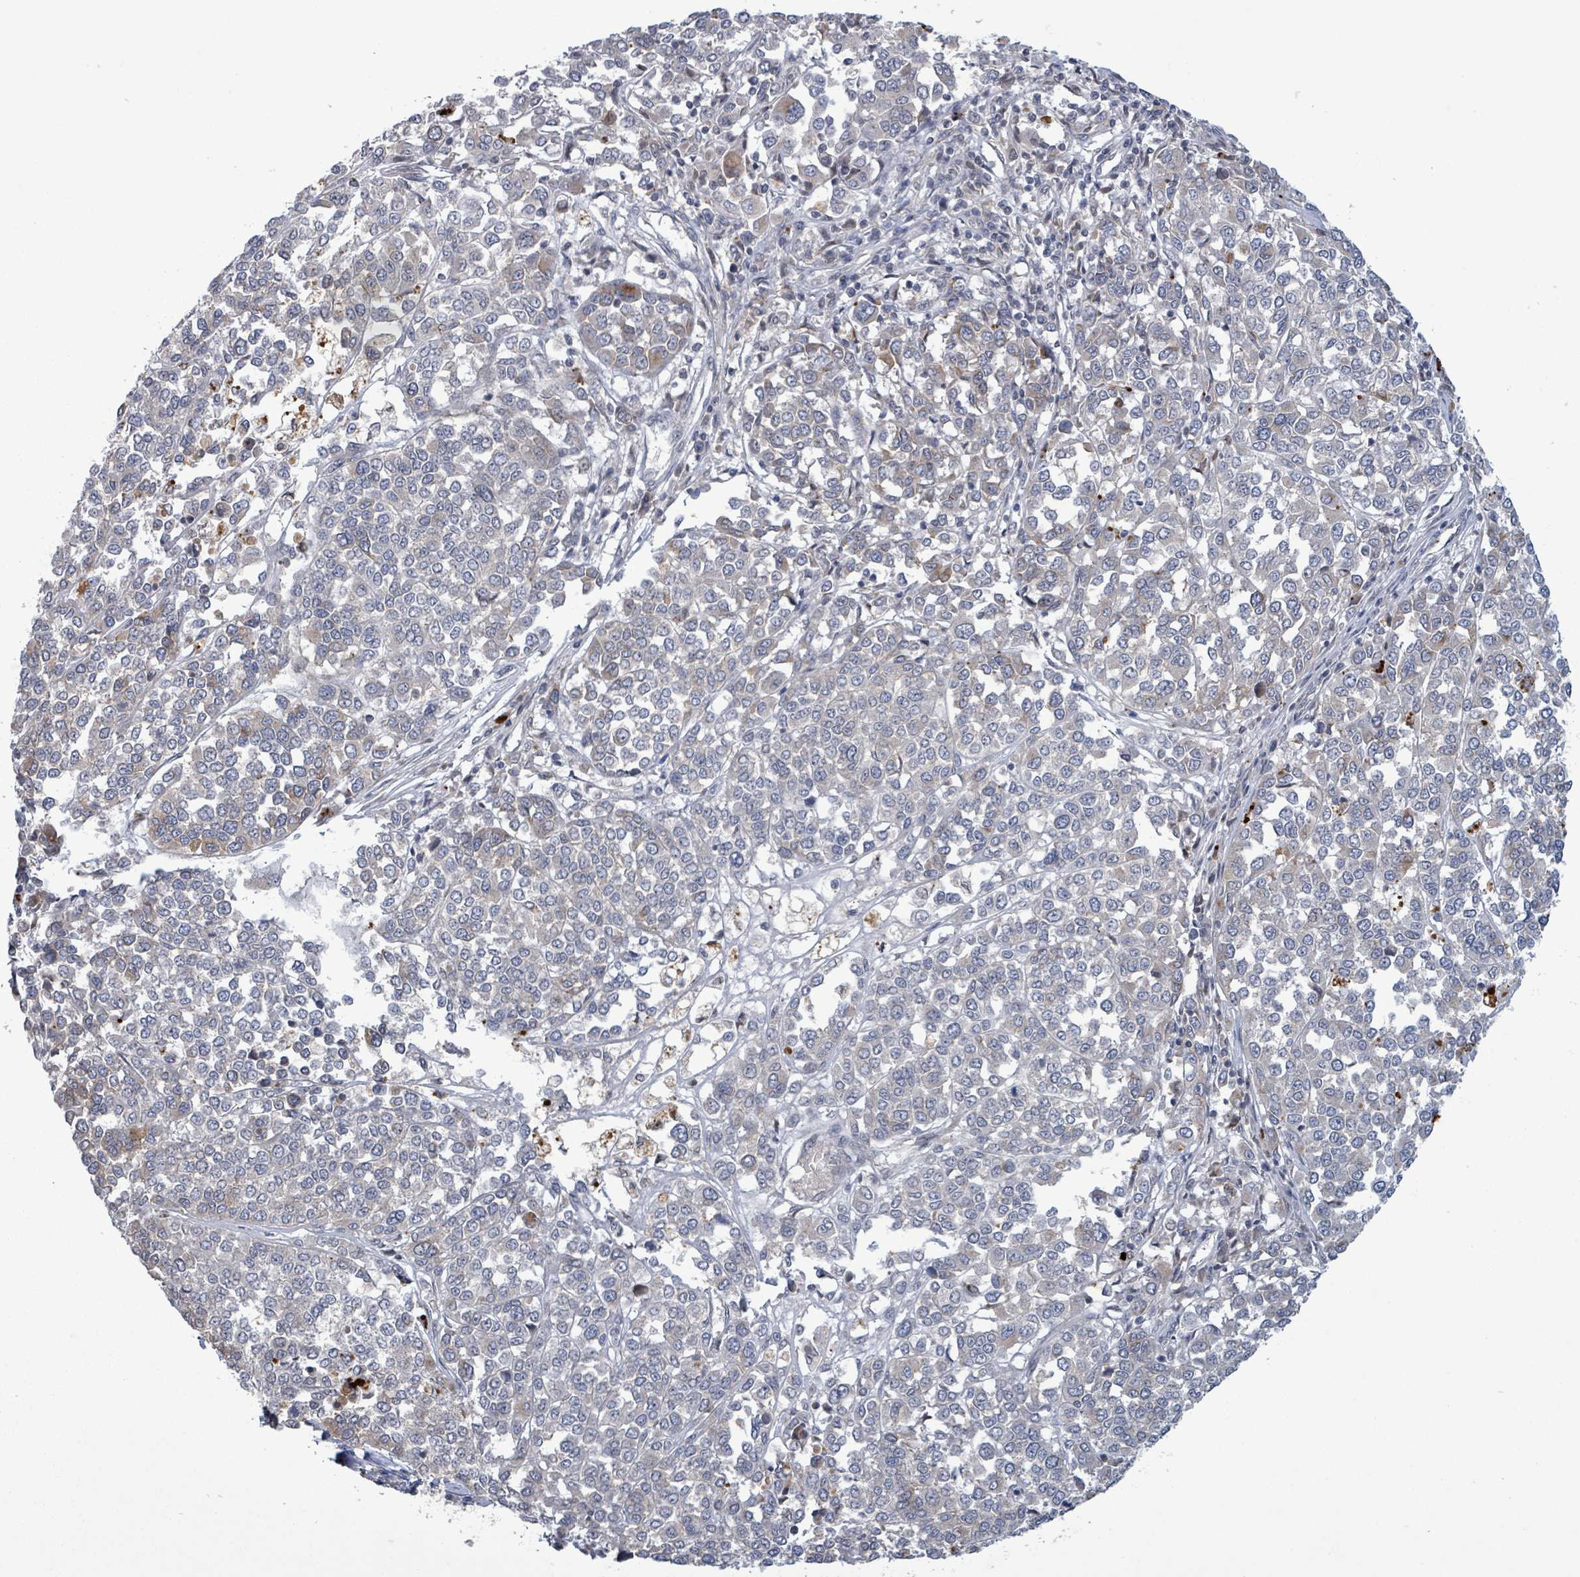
{"staining": {"intensity": "negative", "quantity": "none", "location": "none"}, "tissue": "melanoma", "cell_type": "Tumor cells", "image_type": "cancer", "snomed": [{"axis": "morphology", "description": "Malignant melanoma, Metastatic site"}, {"axis": "topography", "description": "Lymph node"}], "caption": "Photomicrograph shows no protein expression in tumor cells of melanoma tissue.", "gene": "GRM8", "patient": {"sex": "male", "age": 44}}